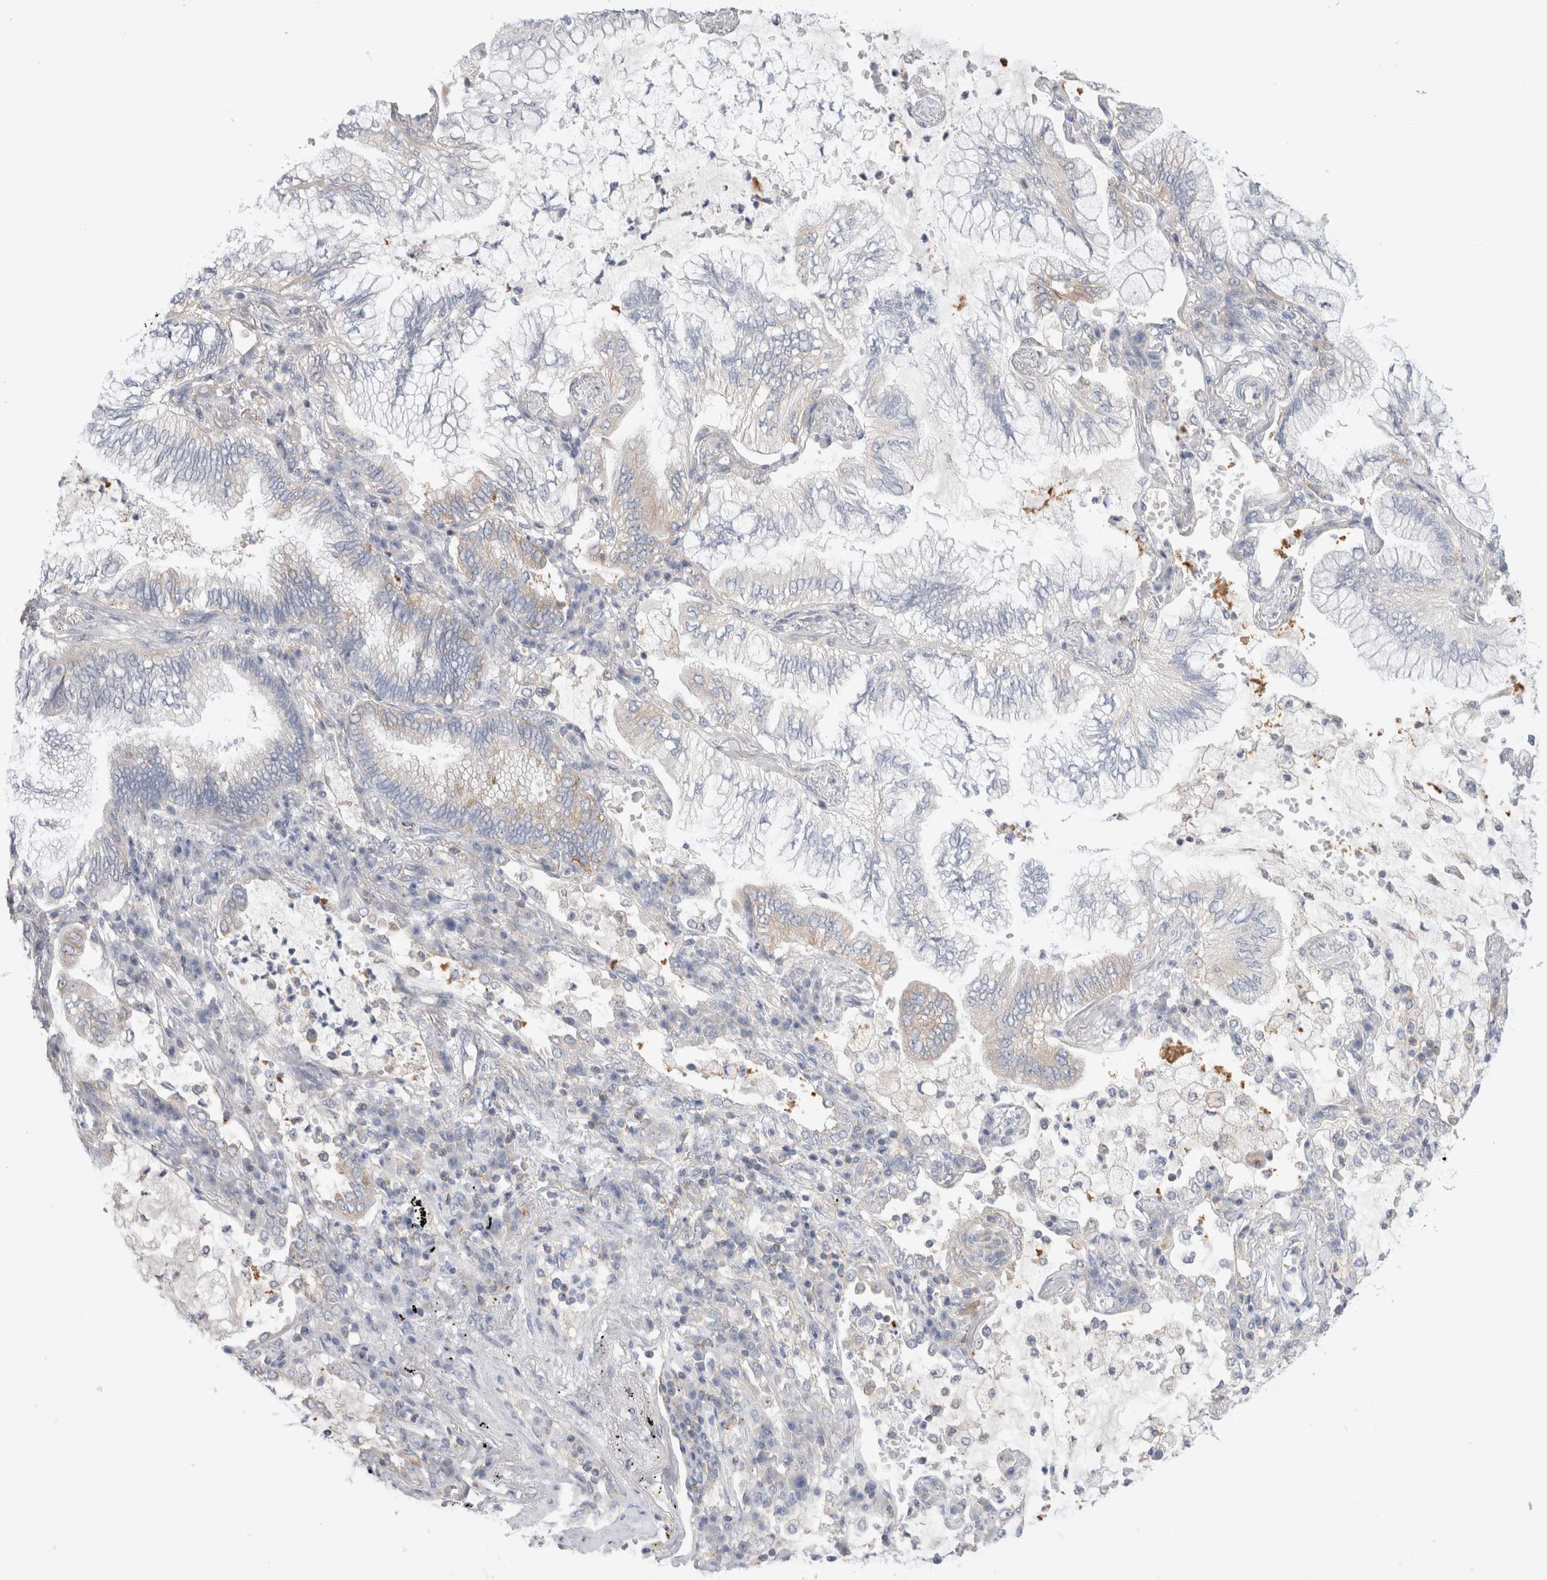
{"staining": {"intensity": "weak", "quantity": "<25%", "location": "cytoplasmic/membranous"}, "tissue": "lung cancer", "cell_type": "Tumor cells", "image_type": "cancer", "snomed": [{"axis": "morphology", "description": "Adenocarcinoma, NOS"}, {"axis": "topography", "description": "Lung"}], "caption": "Tumor cells show no significant positivity in lung adenocarcinoma.", "gene": "ZNF23", "patient": {"sex": "female", "age": 70}}